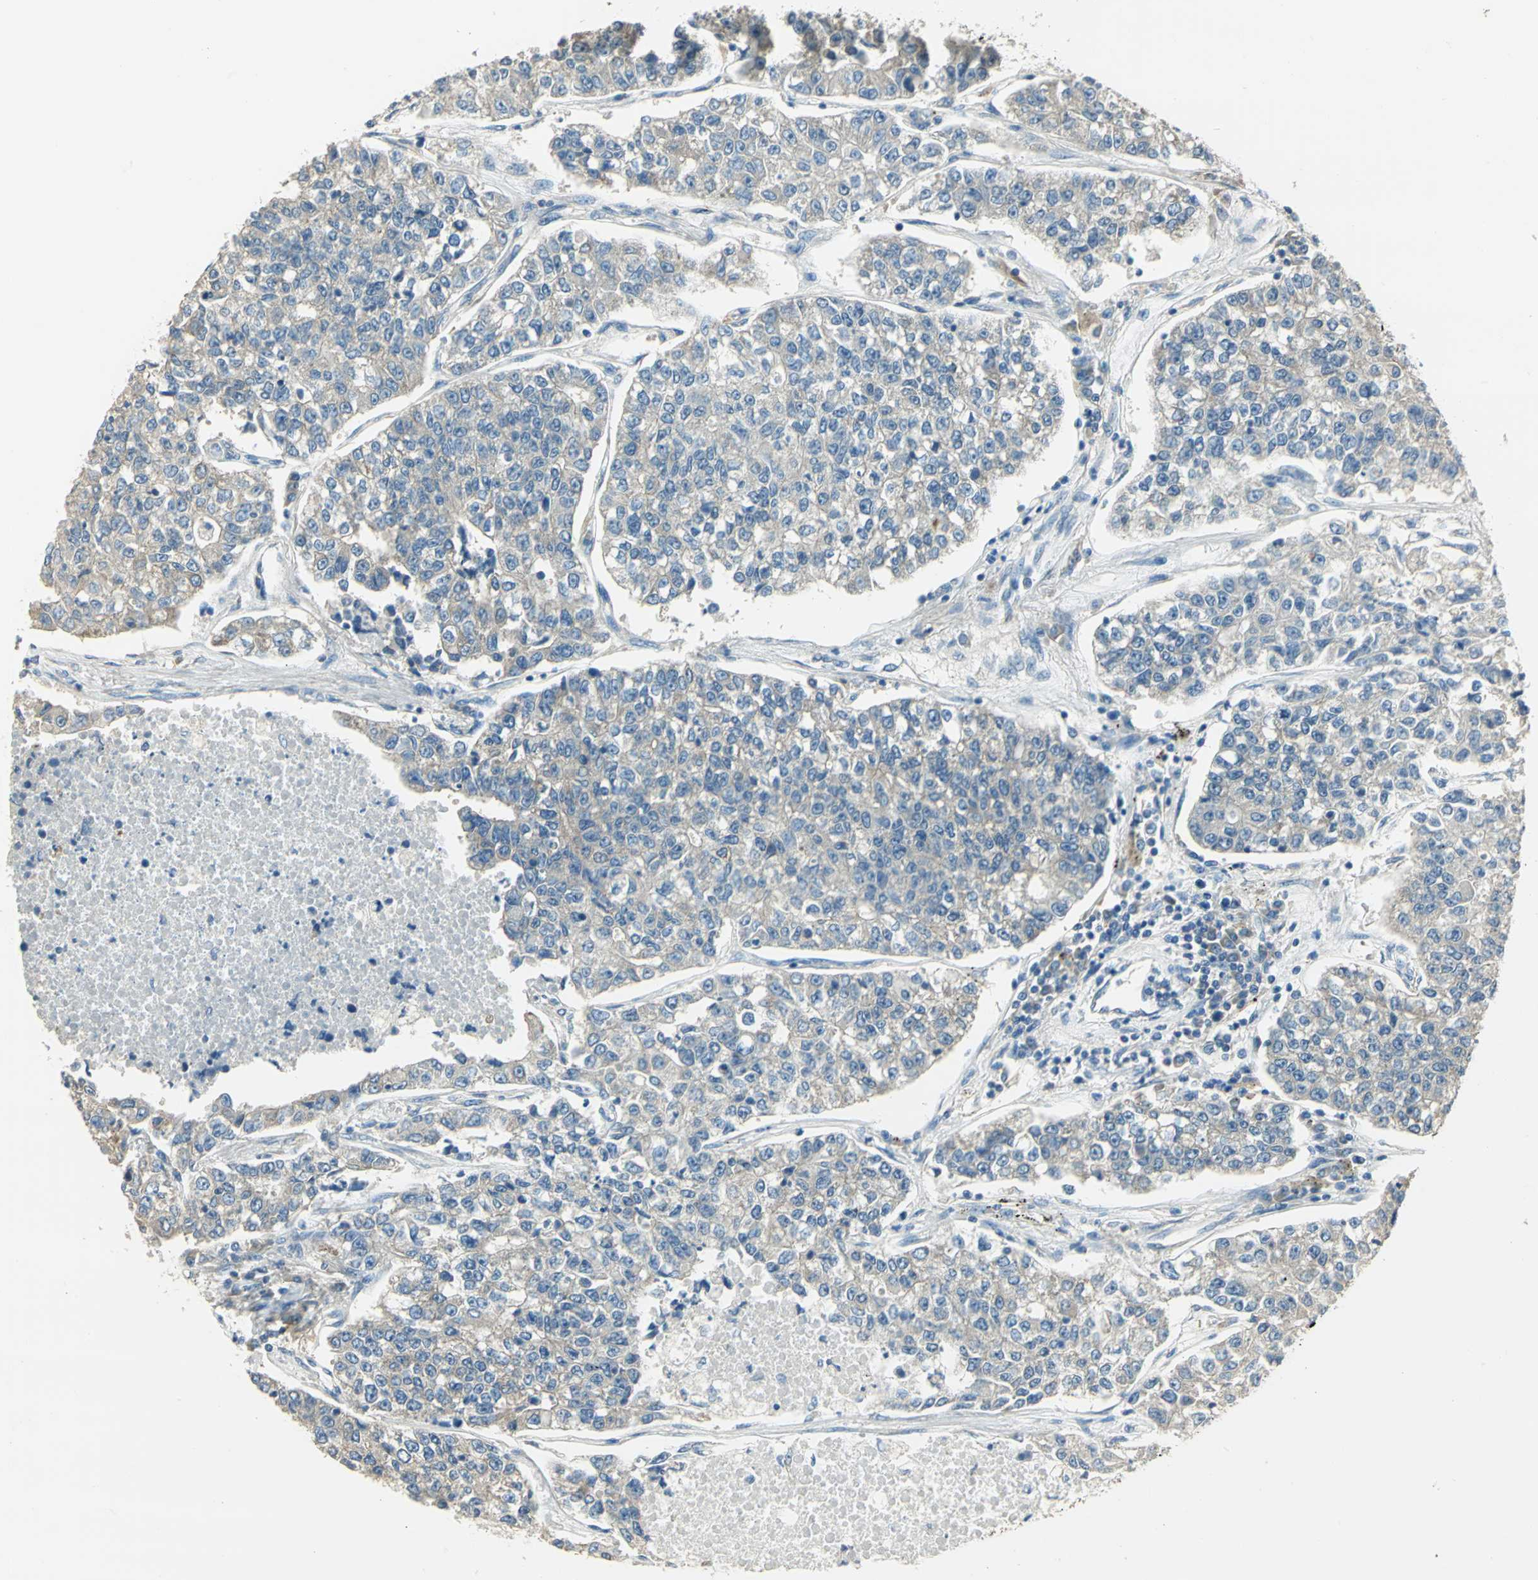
{"staining": {"intensity": "weak", "quantity": "25%-75%", "location": "cytoplasmic/membranous"}, "tissue": "lung cancer", "cell_type": "Tumor cells", "image_type": "cancer", "snomed": [{"axis": "morphology", "description": "Adenocarcinoma, NOS"}, {"axis": "topography", "description": "Lung"}], "caption": "Human lung cancer (adenocarcinoma) stained with a brown dye reveals weak cytoplasmic/membranous positive positivity in about 25%-75% of tumor cells.", "gene": "SHC2", "patient": {"sex": "male", "age": 49}}